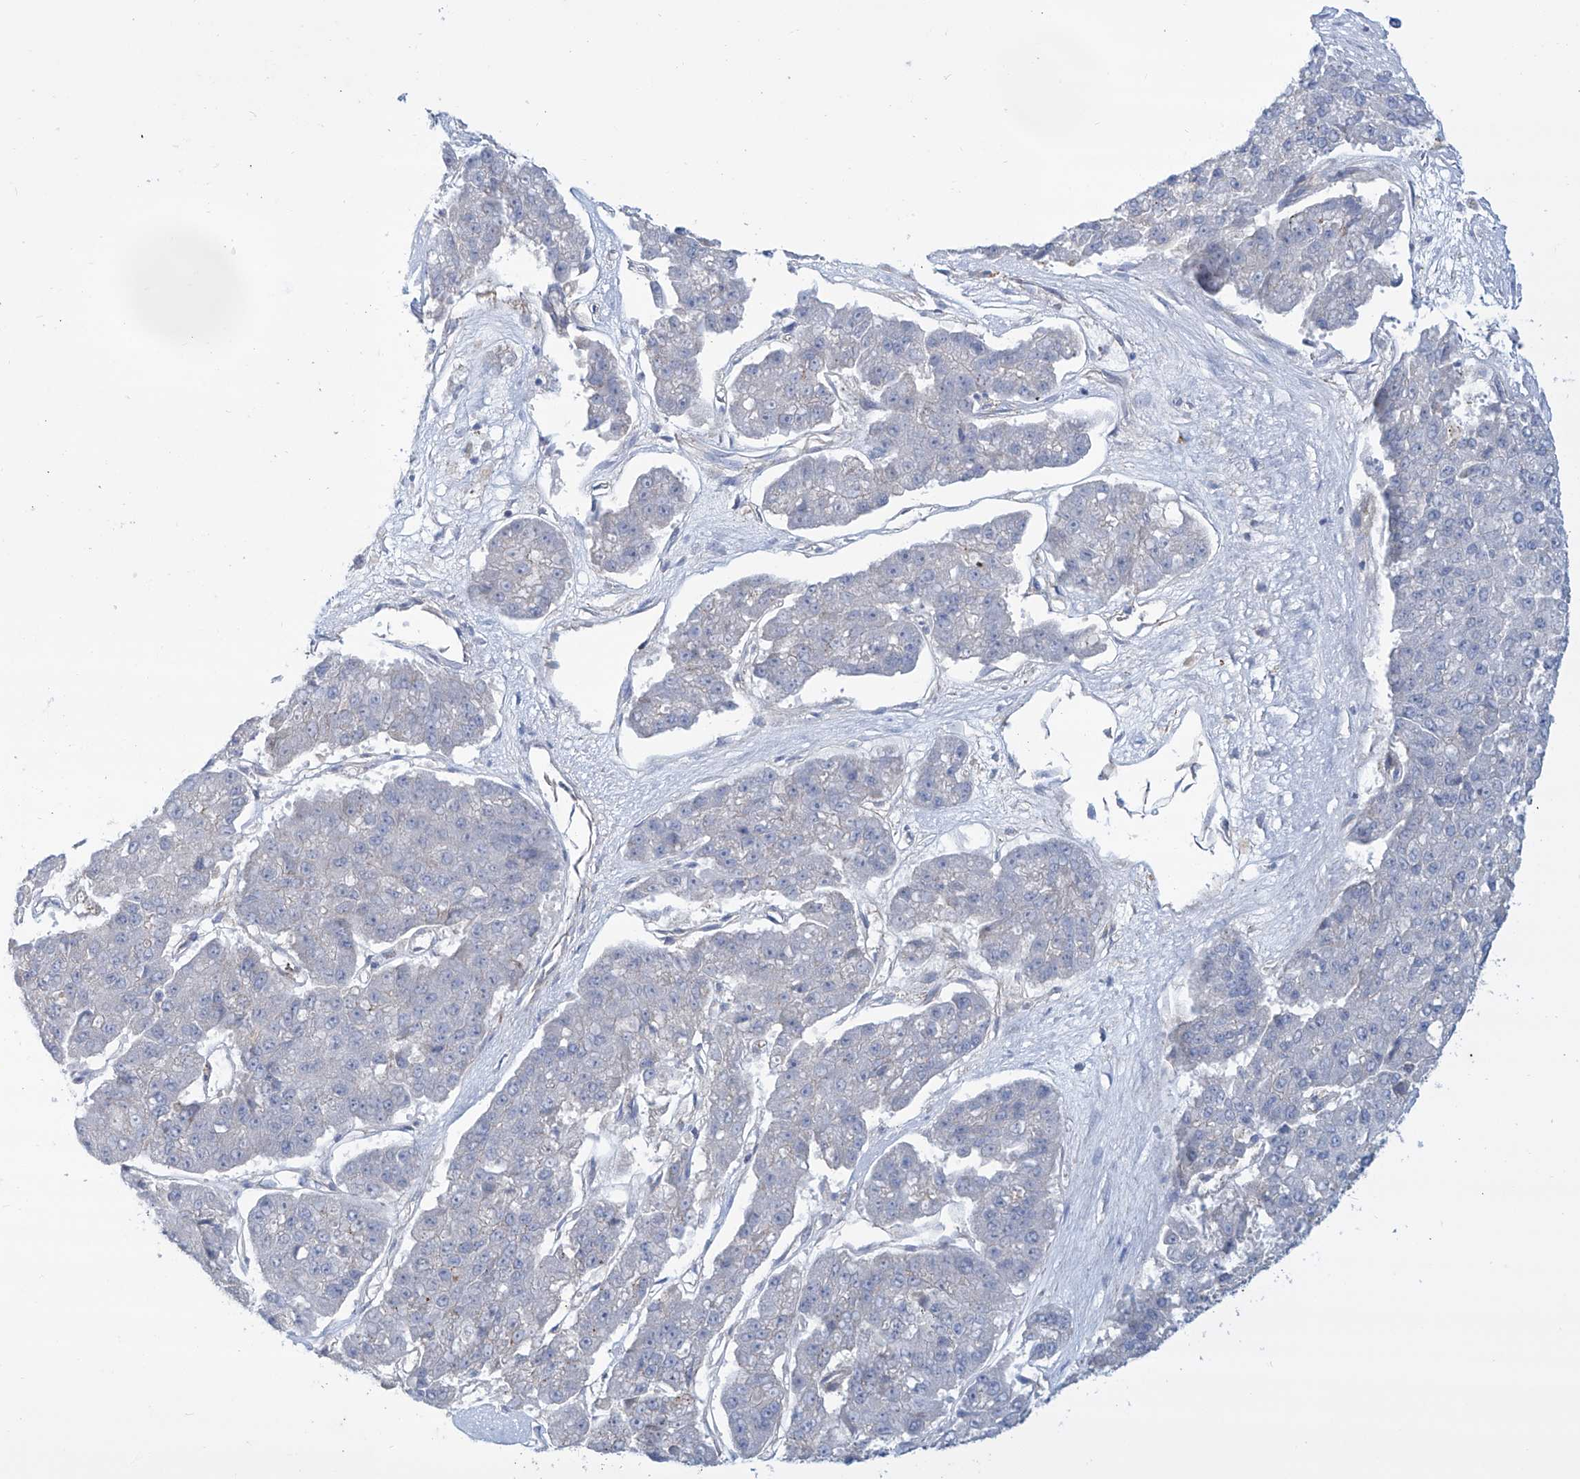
{"staining": {"intensity": "negative", "quantity": "none", "location": "none"}, "tissue": "pancreatic cancer", "cell_type": "Tumor cells", "image_type": "cancer", "snomed": [{"axis": "morphology", "description": "Adenocarcinoma, NOS"}, {"axis": "topography", "description": "Pancreas"}], "caption": "The IHC histopathology image has no significant expression in tumor cells of pancreatic cancer tissue. (Stains: DAB (3,3'-diaminobenzidine) immunohistochemistry with hematoxylin counter stain, Microscopy: brightfield microscopy at high magnification).", "gene": "TMEM209", "patient": {"sex": "male", "age": 50}}